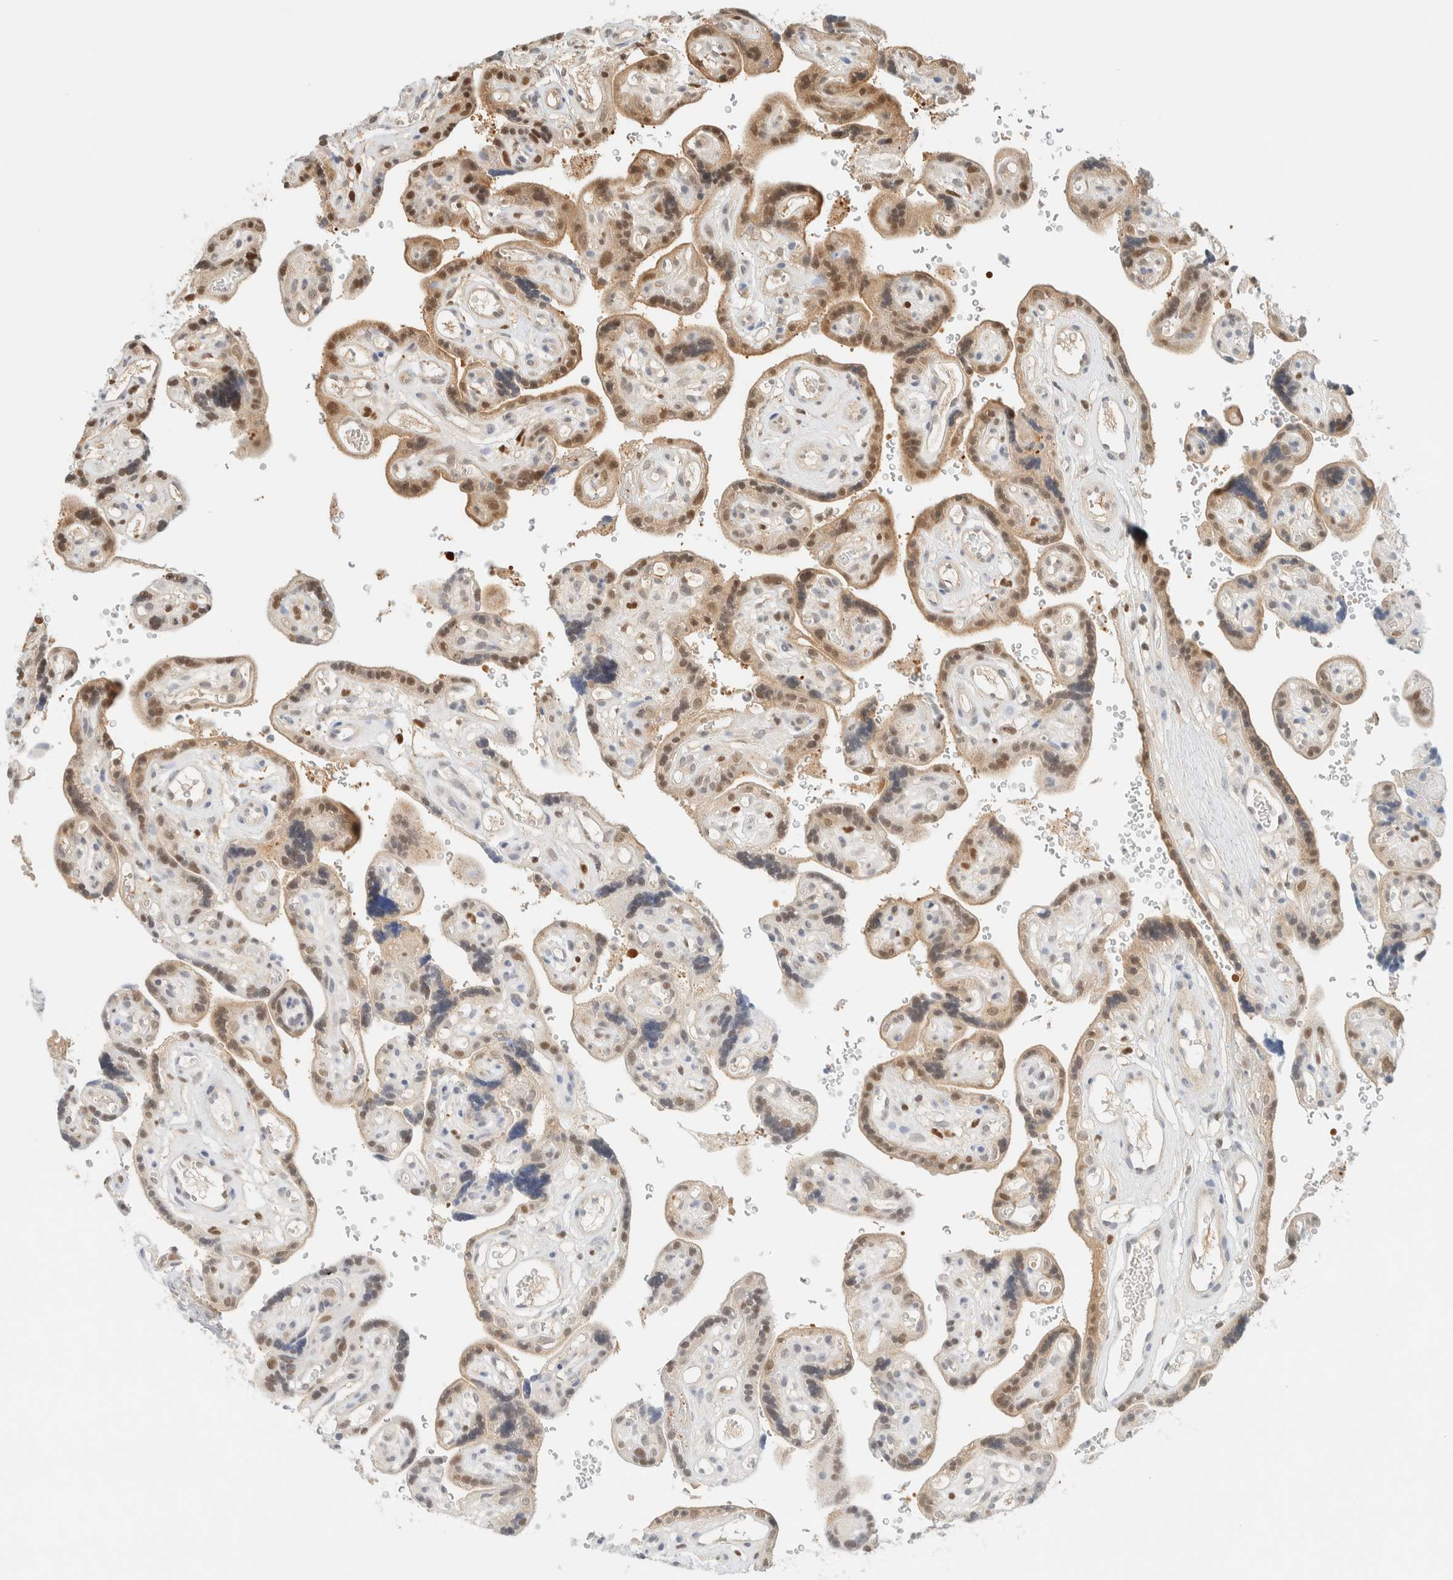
{"staining": {"intensity": "moderate", "quantity": ">75%", "location": "cytoplasmic/membranous"}, "tissue": "placenta", "cell_type": "Decidual cells", "image_type": "normal", "snomed": [{"axis": "morphology", "description": "Normal tissue, NOS"}, {"axis": "topography", "description": "Placenta"}], "caption": "Placenta stained for a protein (brown) exhibits moderate cytoplasmic/membranous positive positivity in about >75% of decidual cells.", "gene": "ZBTB37", "patient": {"sex": "female", "age": 30}}